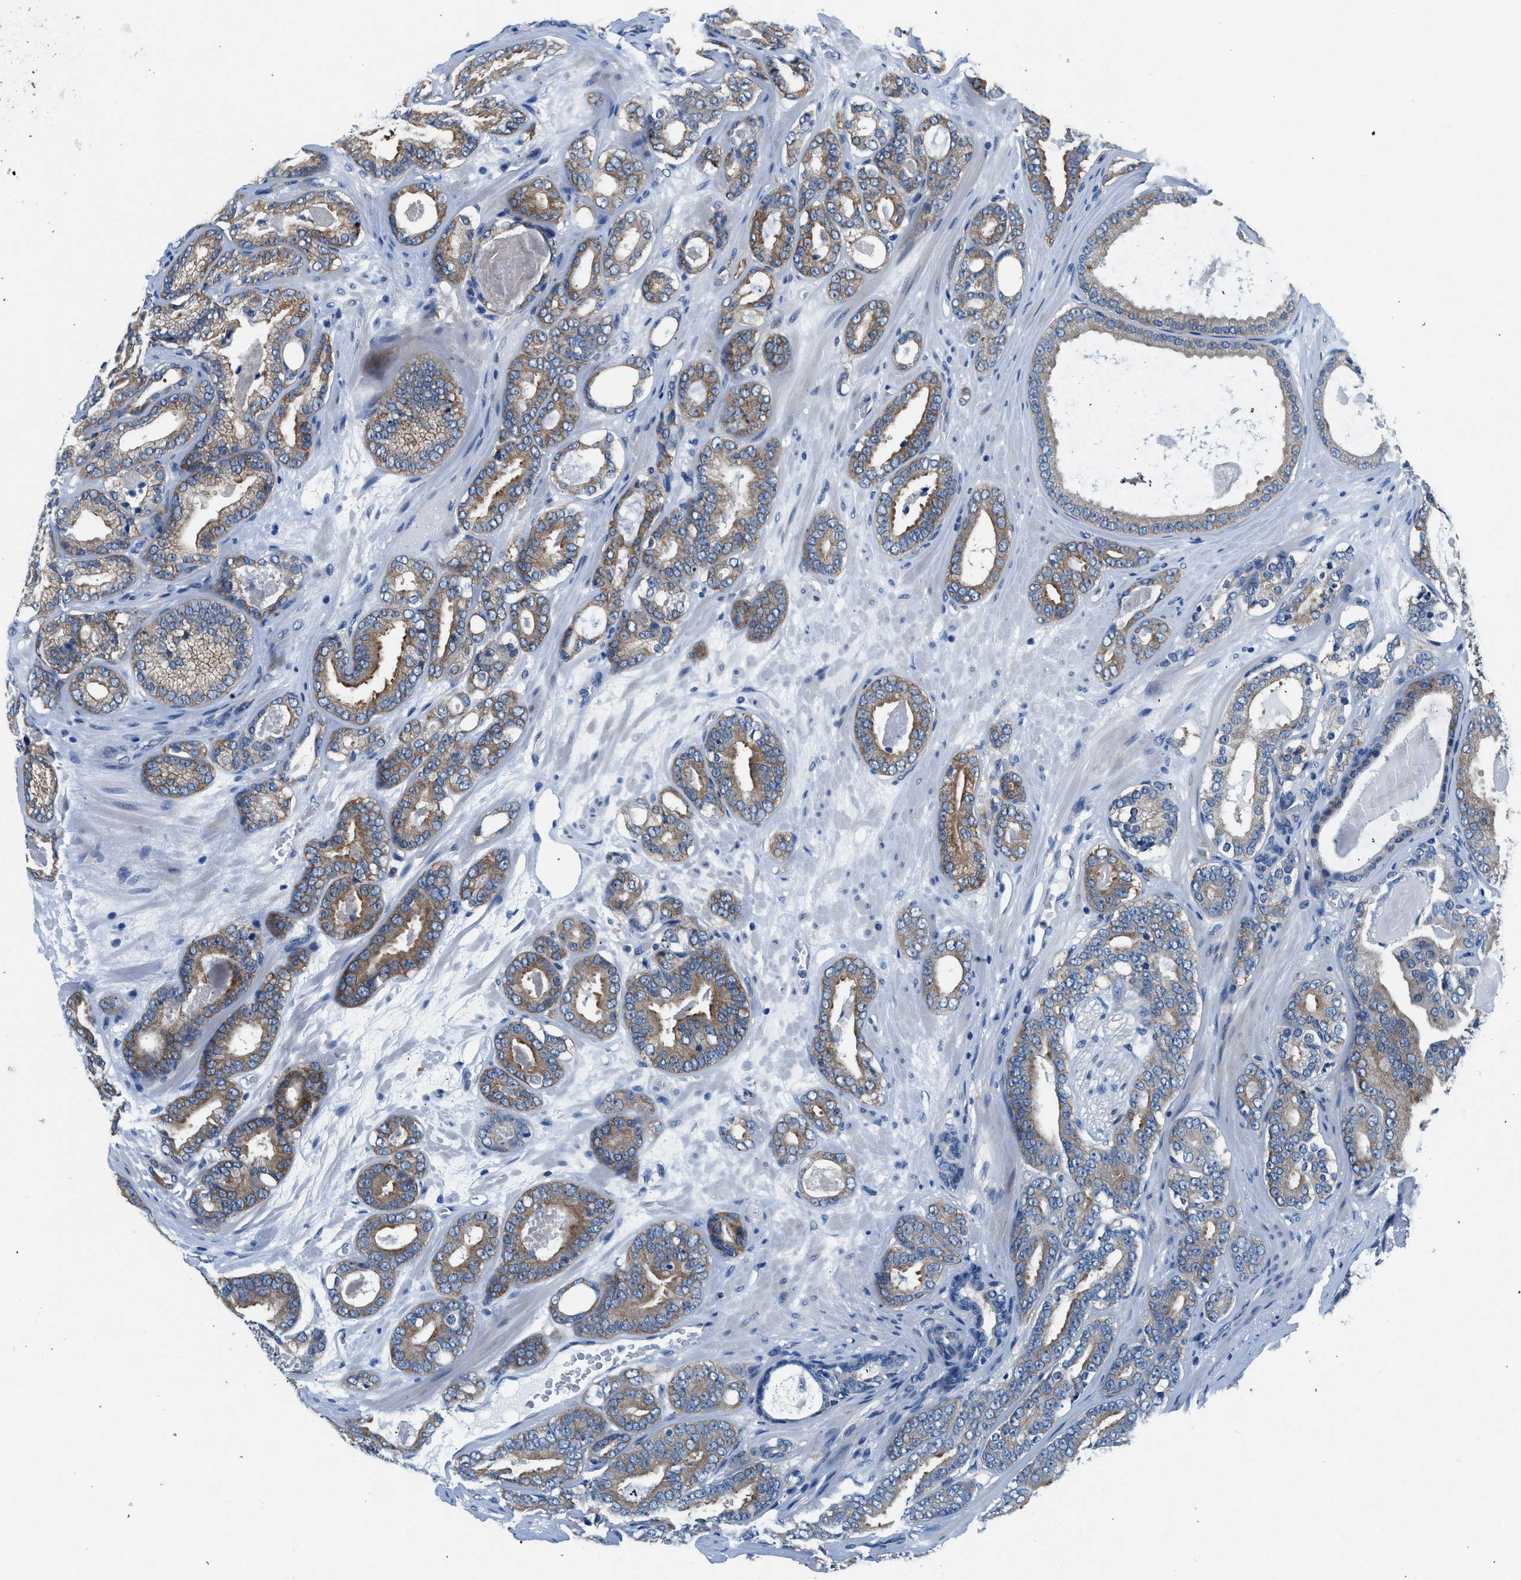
{"staining": {"intensity": "moderate", "quantity": ">75%", "location": "cytoplasmic/membranous"}, "tissue": "prostate cancer", "cell_type": "Tumor cells", "image_type": "cancer", "snomed": [{"axis": "morphology", "description": "Adenocarcinoma, High grade"}, {"axis": "topography", "description": "Prostate"}], "caption": "Human high-grade adenocarcinoma (prostate) stained with a protein marker exhibits moderate staining in tumor cells.", "gene": "COPS2", "patient": {"sex": "male", "age": 60}}